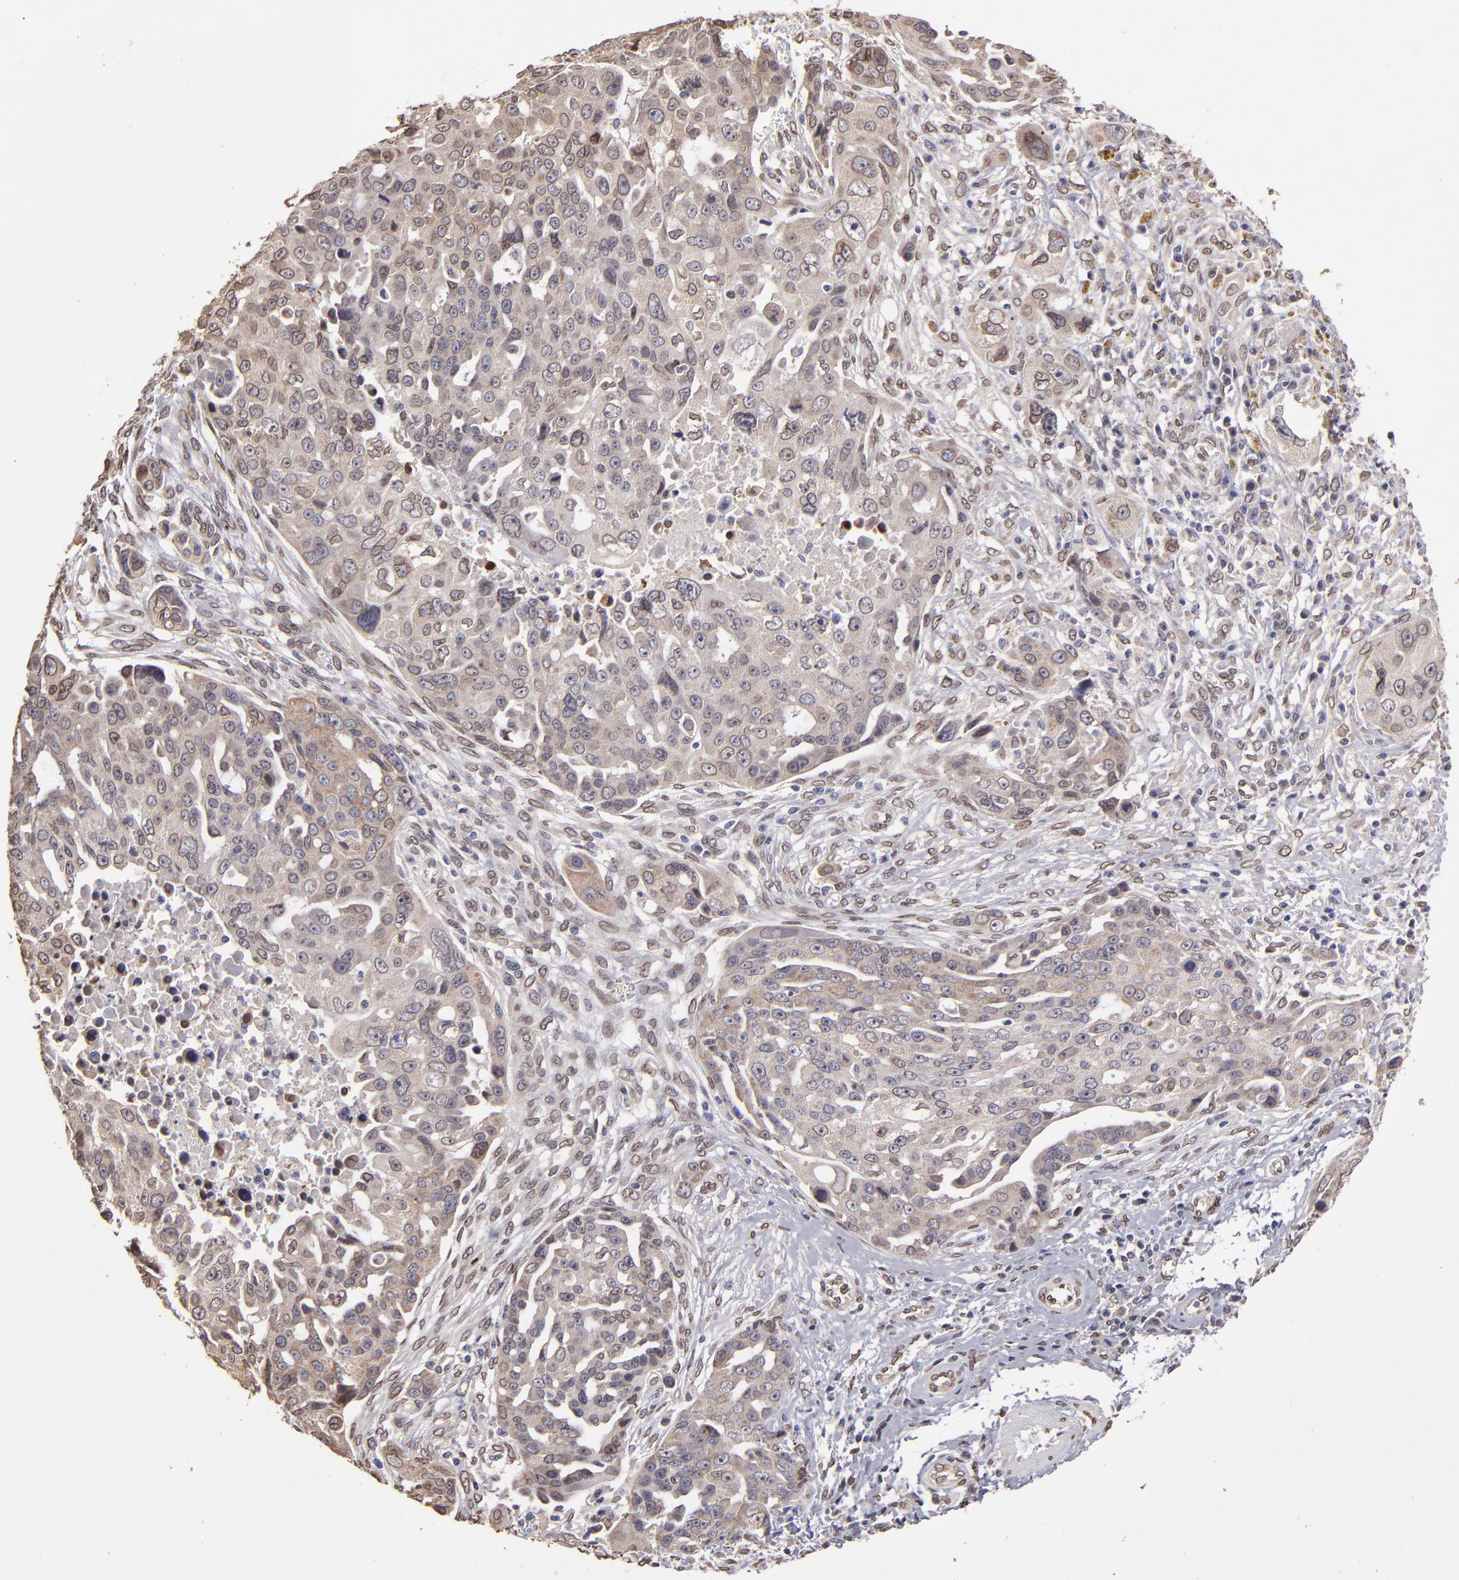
{"staining": {"intensity": "weak", "quantity": ">75%", "location": "cytoplasmic/membranous"}, "tissue": "ovarian cancer", "cell_type": "Tumor cells", "image_type": "cancer", "snomed": [{"axis": "morphology", "description": "Carcinoma, endometroid"}, {"axis": "topography", "description": "Ovary"}], "caption": "This image exhibits IHC staining of human ovarian cancer (endometroid carcinoma), with low weak cytoplasmic/membranous positivity in about >75% of tumor cells.", "gene": "PUM3", "patient": {"sex": "female", "age": 75}}